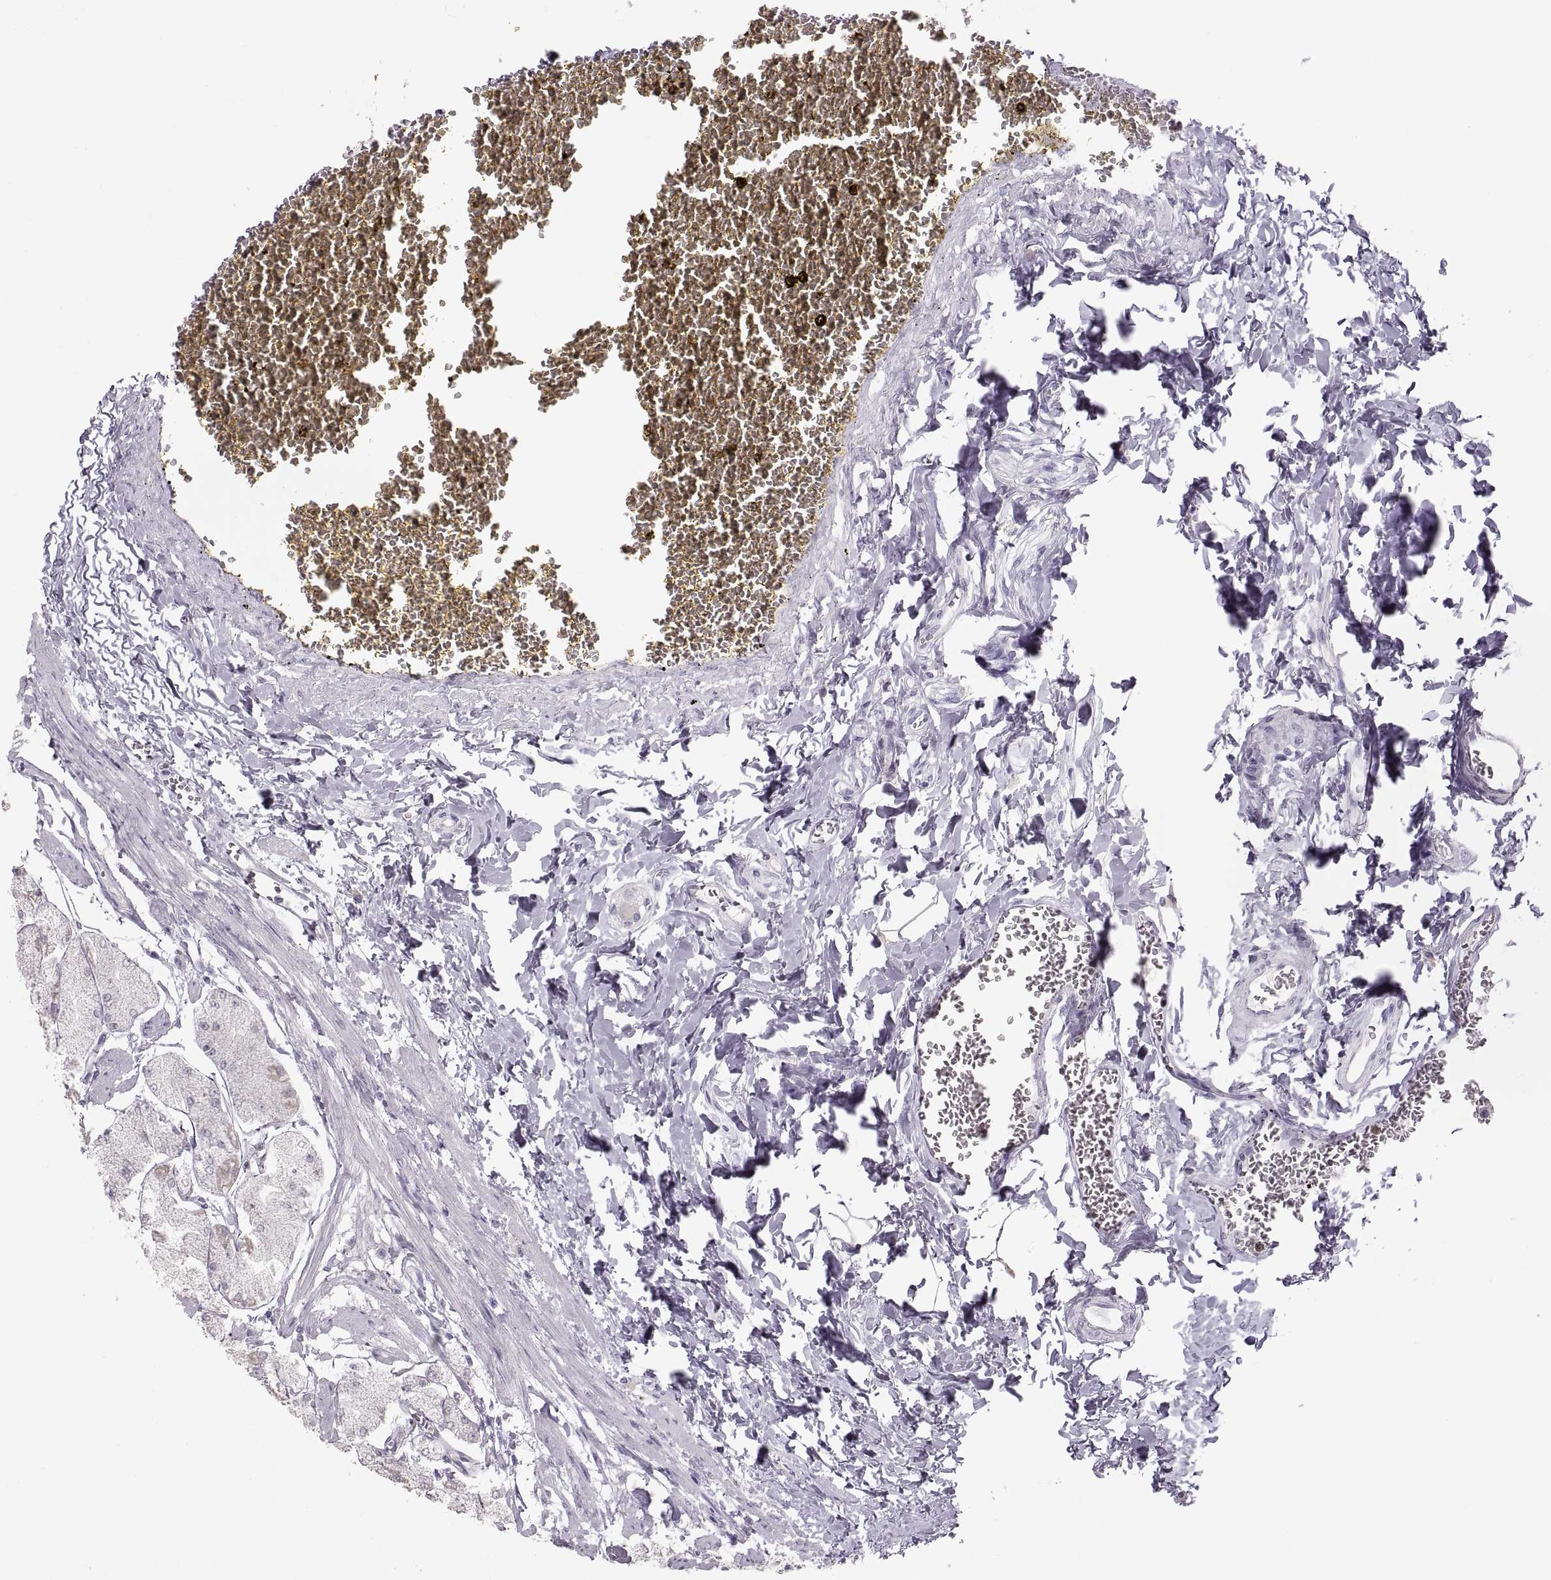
{"staining": {"intensity": "negative", "quantity": "none", "location": "none"}, "tissue": "stomach", "cell_type": "Glandular cells", "image_type": "normal", "snomed": [{"axis": "morphology", "description": "Normal tissue, NOS"}, {"axis": "topography", "description": "Stomach, upper"}], "caption": "This is an immunohistochemistry (IHC) image of normal human stomach. There is no expression in glandular cells.", "gene": "WBP2NL", "patient": {"sex": "male", "age": 60}}